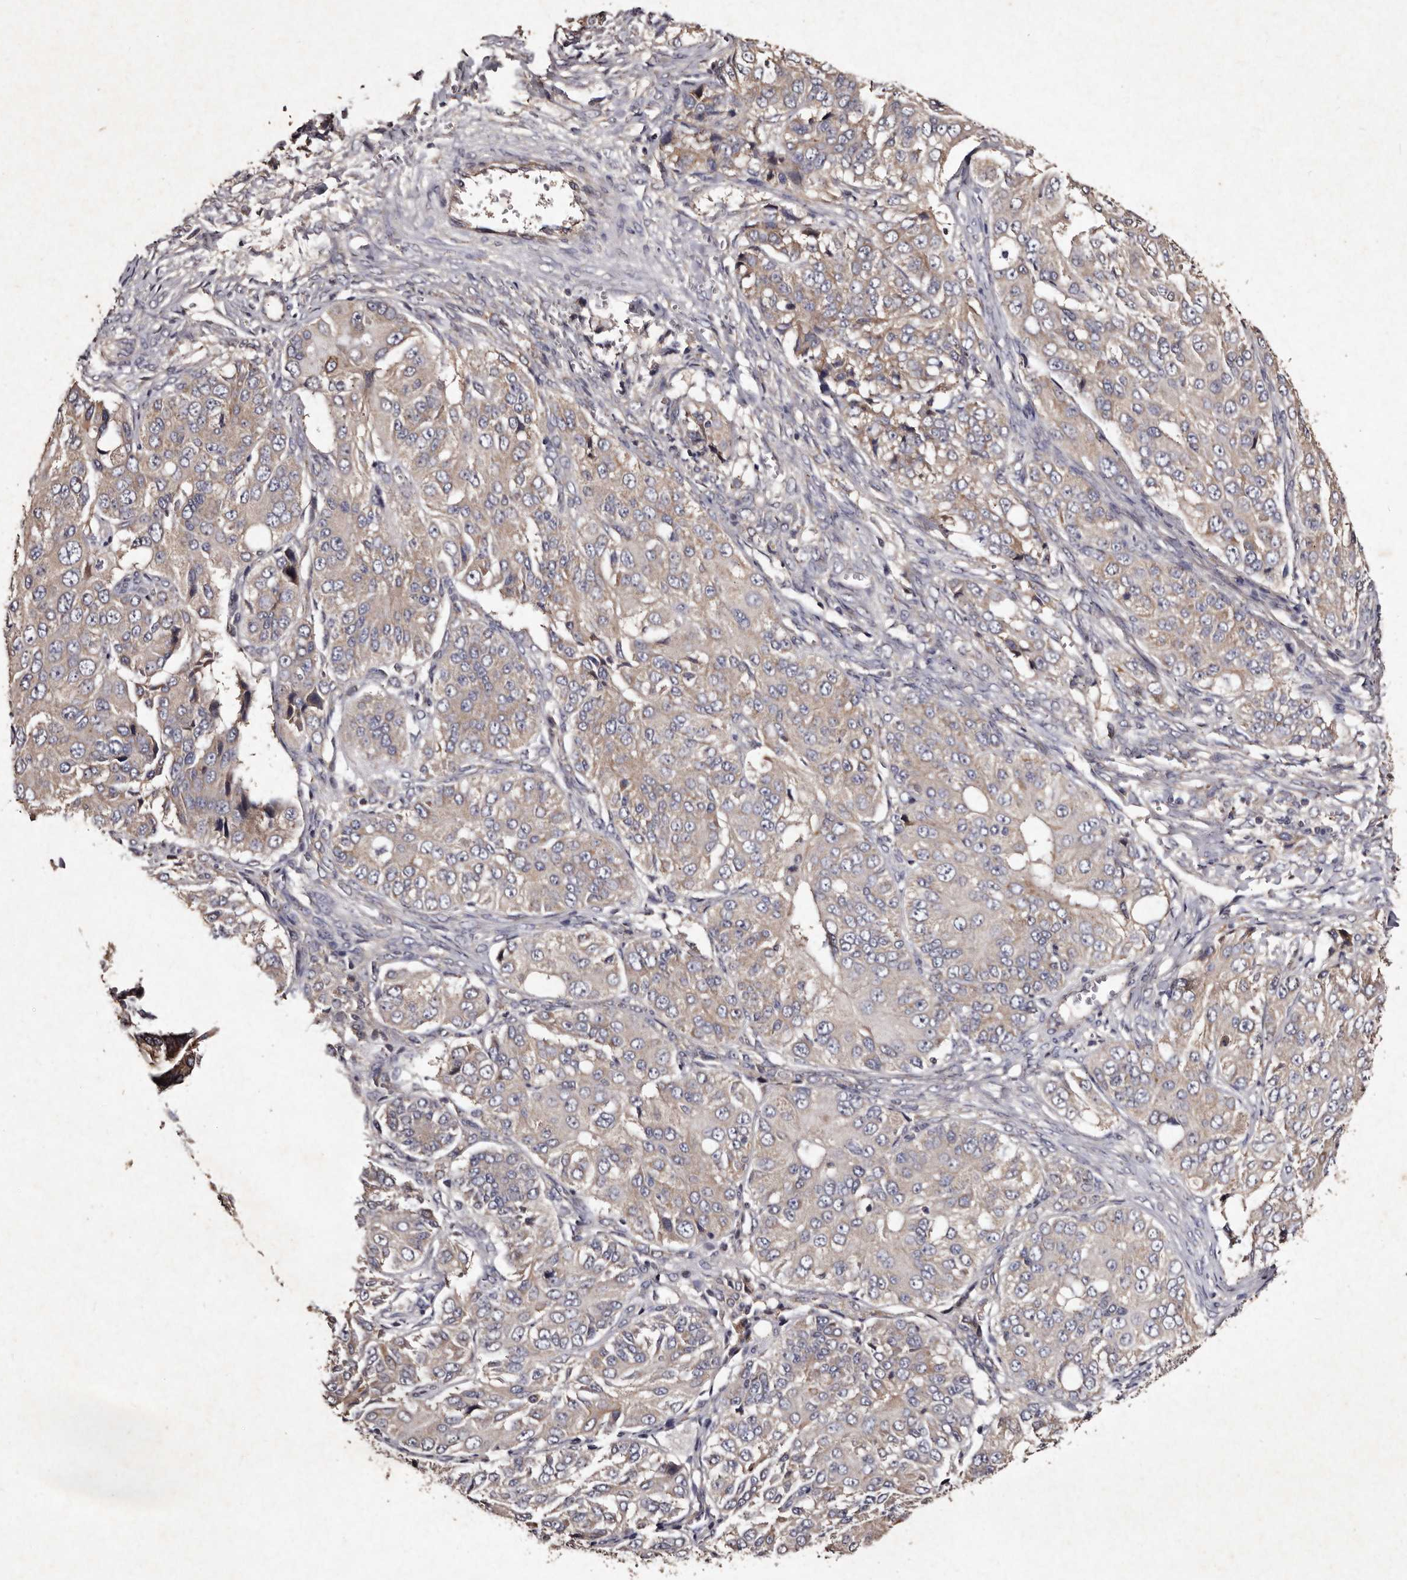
{"staining": {"intensity": "weak", "quantity": "25%-75%", "location": "cytoplasmic/membranous"}, "tissue": "ovarian cancer", "cell_type": "Tumor cells", "image_type": "cancer", "snomed": [{"axis": "morphology", "description": "Carcinoma, endometroid"}, {"axis": "topography", "description": "Ovary"}], "caption": "Ovarian cancer (endometroid carcinoma) stained with DAB IHC shows low levels of weak cytoplasmic/membranous staining in about 25%-75% of tumor cells.", "gene": "TFB1M", "patient": {"sex": "female", "age": 51}}